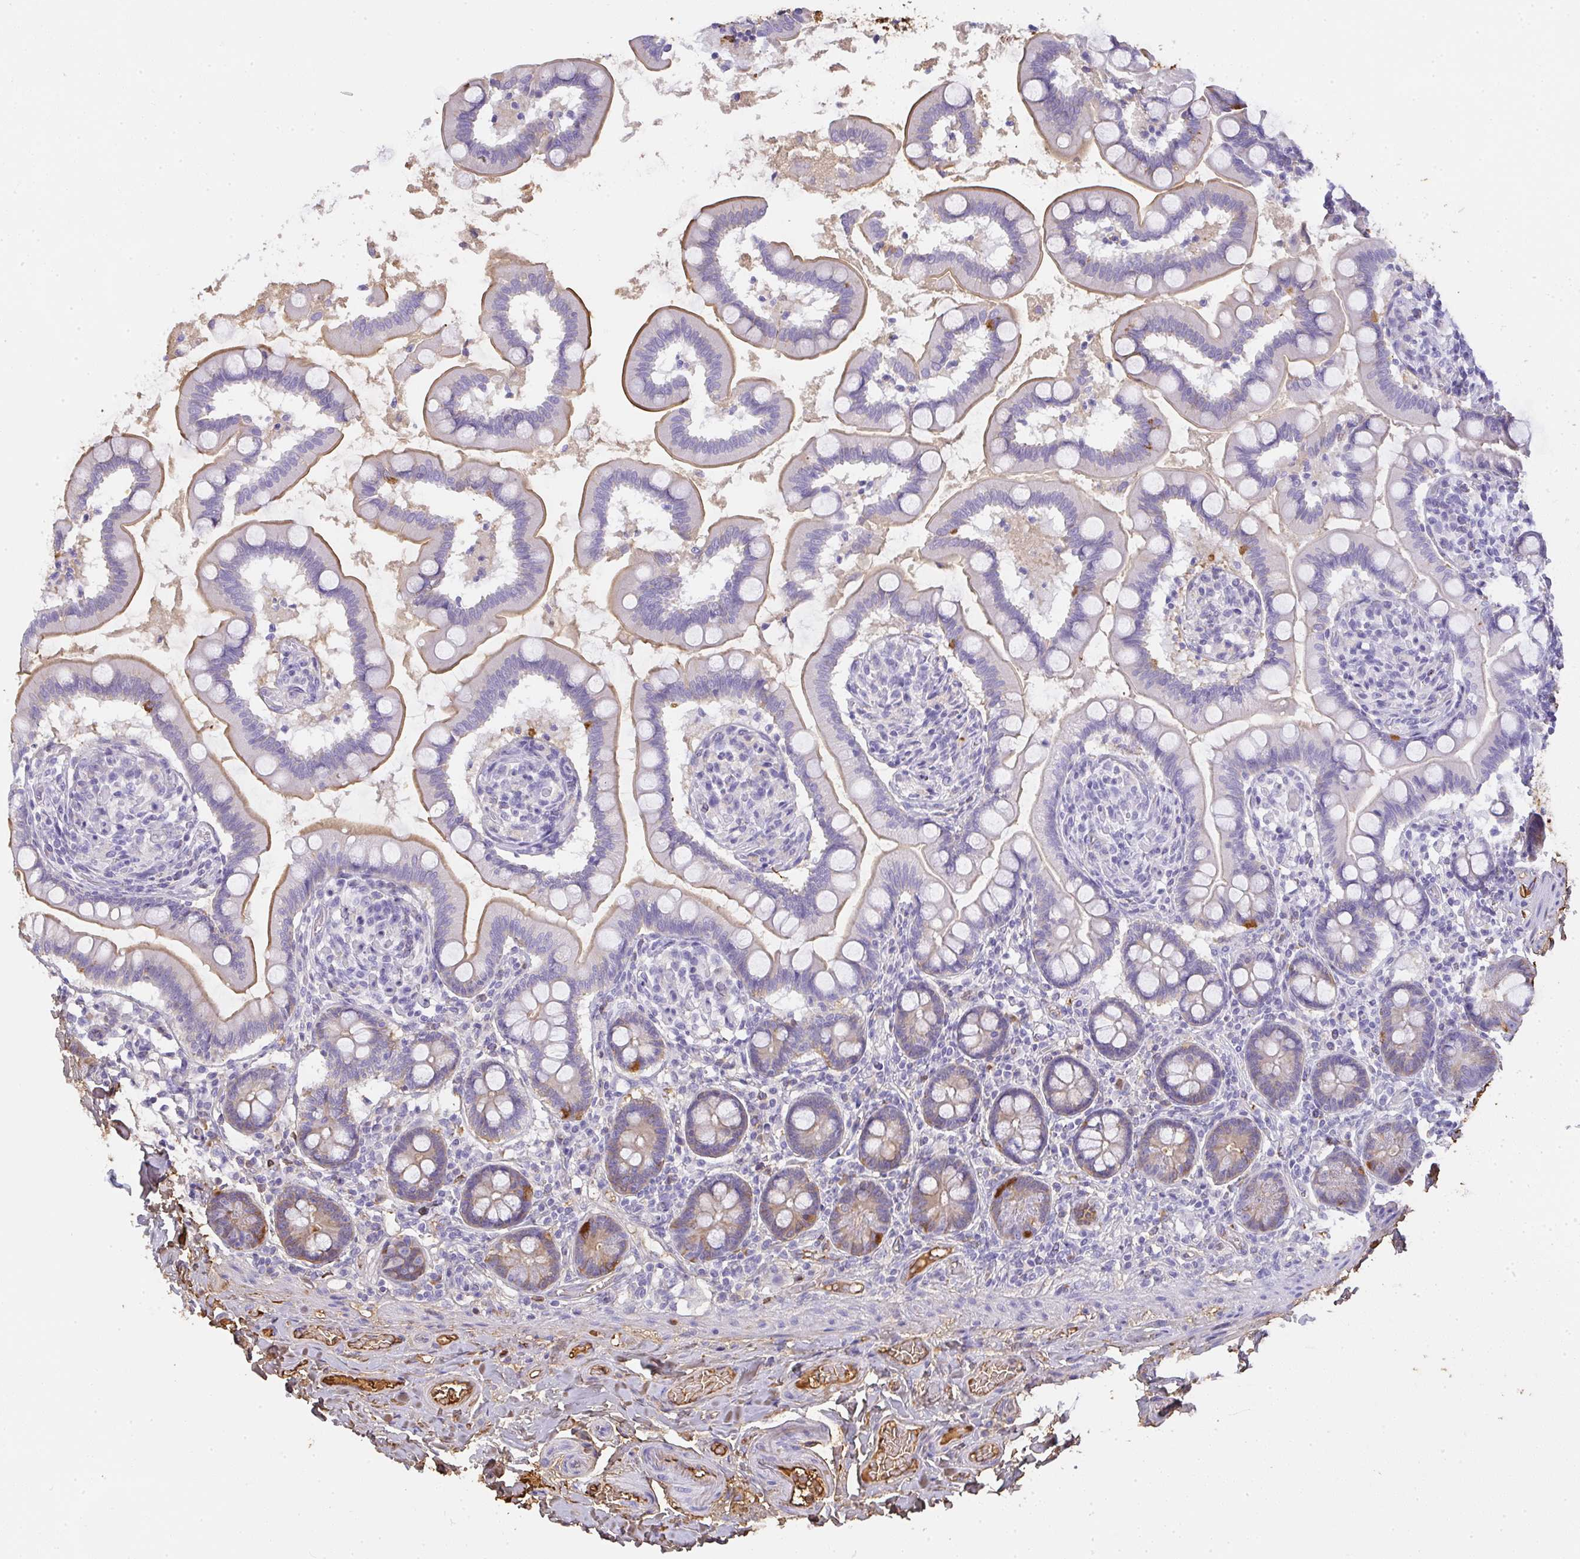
{"staining": {"intensity": "moderate", "quantity": "<25%", "location": "cytoplasmic/membranous"}, "tissue": "small intestine", "cell_type": "Glandular cells", "image_type": "normal", "snomed": [{"axis": "morphology", "description": "Normal tissue, NOS"}, {"axis": "topography", "description": "Small intestine"}], "caption": "High-power microscopy captured an immunohistochemistry histopathology image of normal small intestine, revealing moderate cytoplasmic/membranous positivity in approximately <25% of glandular cells.", "gene": "SMYD5", "patient": {"sex": "female", "age": 64}}